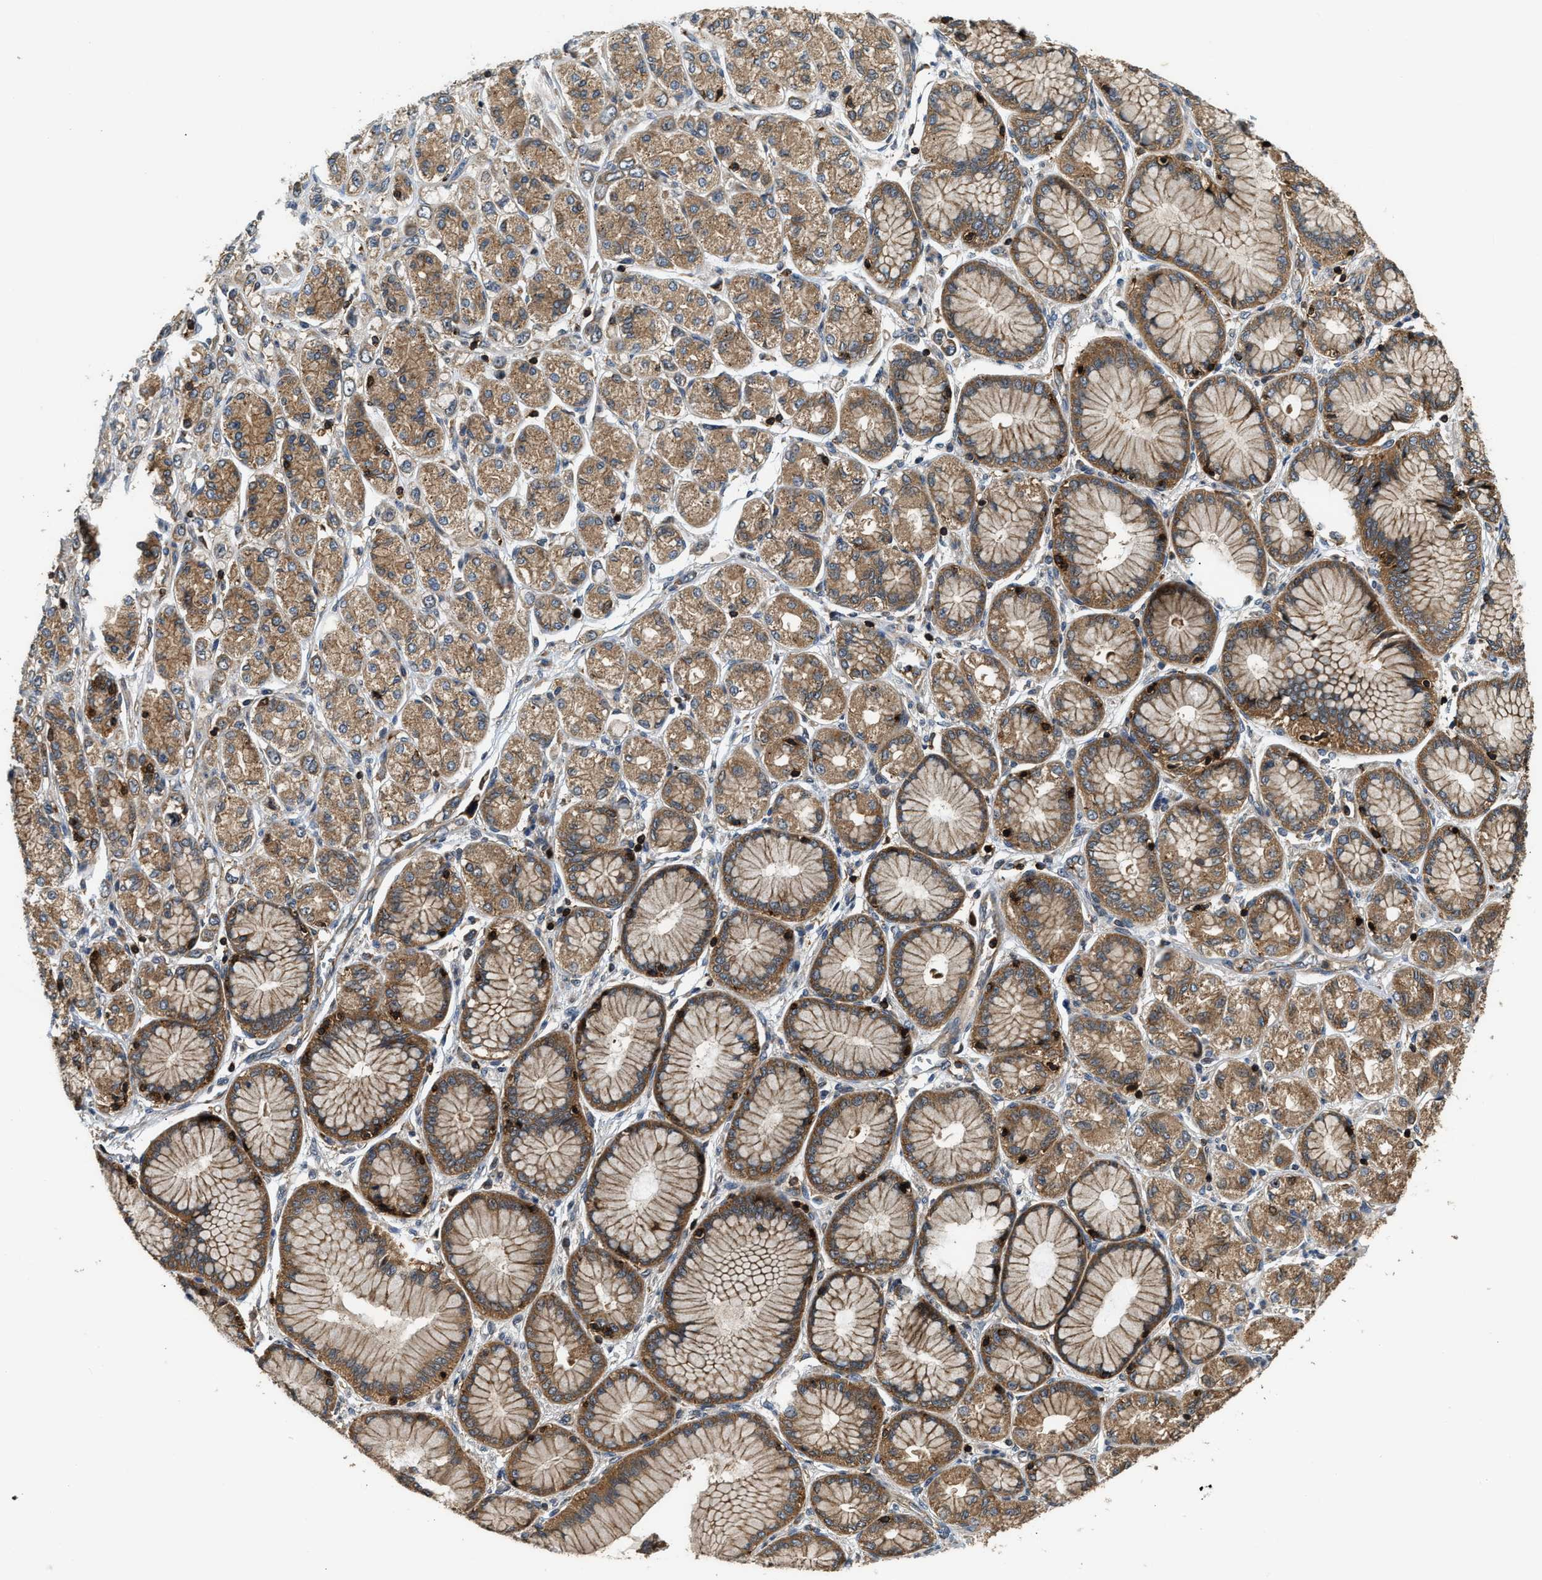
{"staining": {"intensity": "moderate", "quantity": ">75%", "location": "cytoplasmic/membranous"}, "tissue": "stomach cancer", "cell_type": "Tumor cells", "image_type": "cancer", "snomed": [{"axis": "morphology", "description": "Adenocarcinoma, NOS"}, {"axis": "topography", "description": "Stomach"}], "caption": "Immunohistochemistry of stomach cancer exhibits medium levels of moderate cytoplasmic/membranous staining in about >75% of tumor cells.", "gene": "SNX5", "patient": {"sex": "female", "age": 65}}